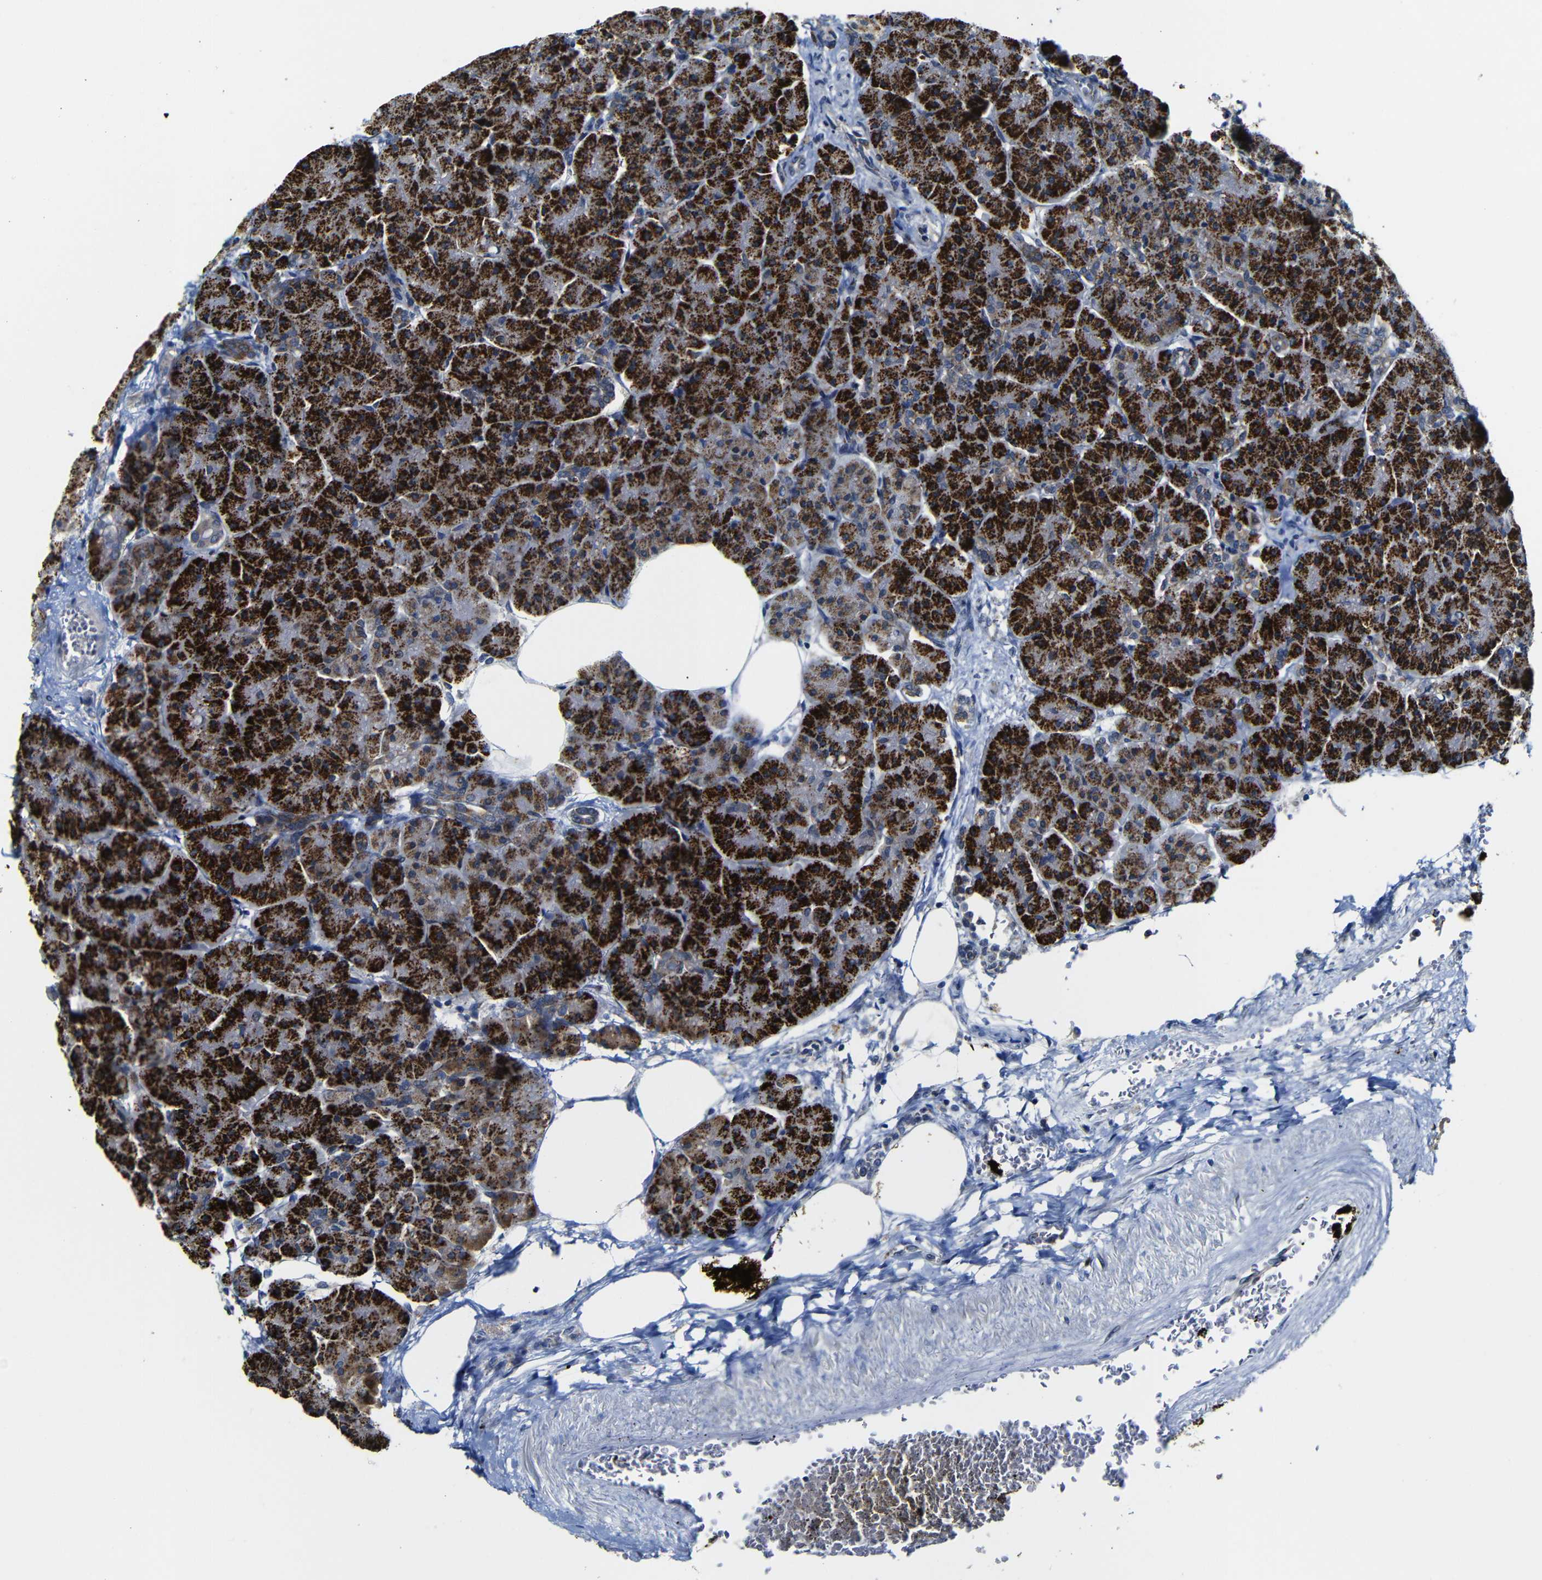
{"staining": {"intensity": "strong", "quantity": ">75%", "location": "cytoplasmic/membranous"}, "tissue": "pancreas", "cell_type": "Exocrine glandular cells", "image_type": "normal", "snomed": [{"axis": "morphology", "description": "Normal tissue, NOS"}, {"axis": "topography", "description": "Pancreas"}], "caption": "Immunohistochemical staining of unremarkable pancreas demonstrates high levels of strong cytoplasmic/membranous expression in approximately >75% of exocrine glandular cells.", "gene": "FURIN", "patient": {"sex": "female", "age": 70}}